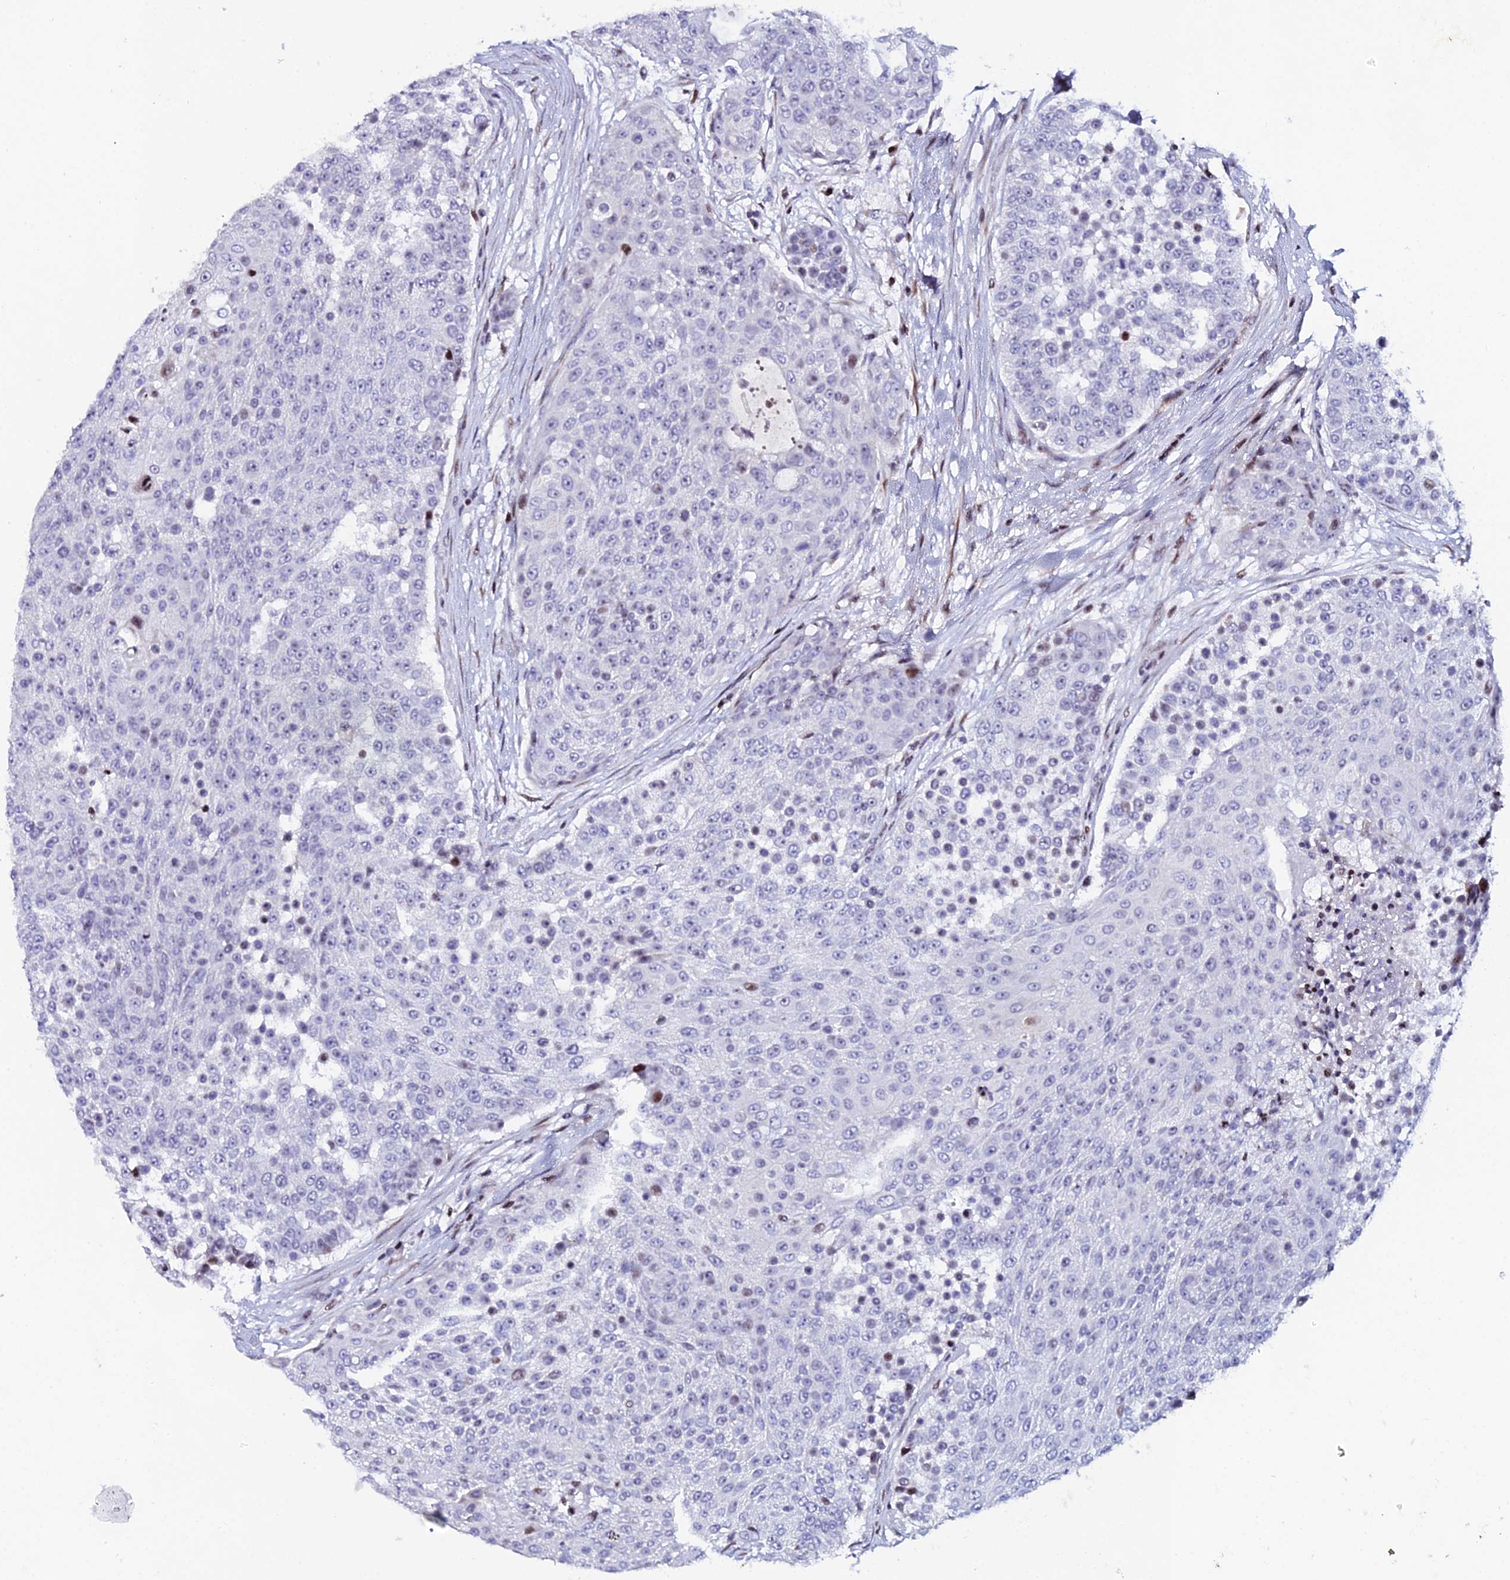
{"staining": {"intensity": "moderate", "quantity": "<25%", "location": "nuclear"}, "tissue": "urothelial cancer", "cell_type": "Tumor cells", "image_type": "cancer", "snomed": [{"axis": "morphology", "description": "Urothelial carcinoma, High grade"}, {"axis": "topography", "description": "Urinary bladder"}], "caption": "About <25% of tumor cells in urothelial cancer show moderate nuclear protein expression as visualized by brown immunohistochemical staining.", "gene": "MYNN", "patient": {"sex": "female", "age": 63}}